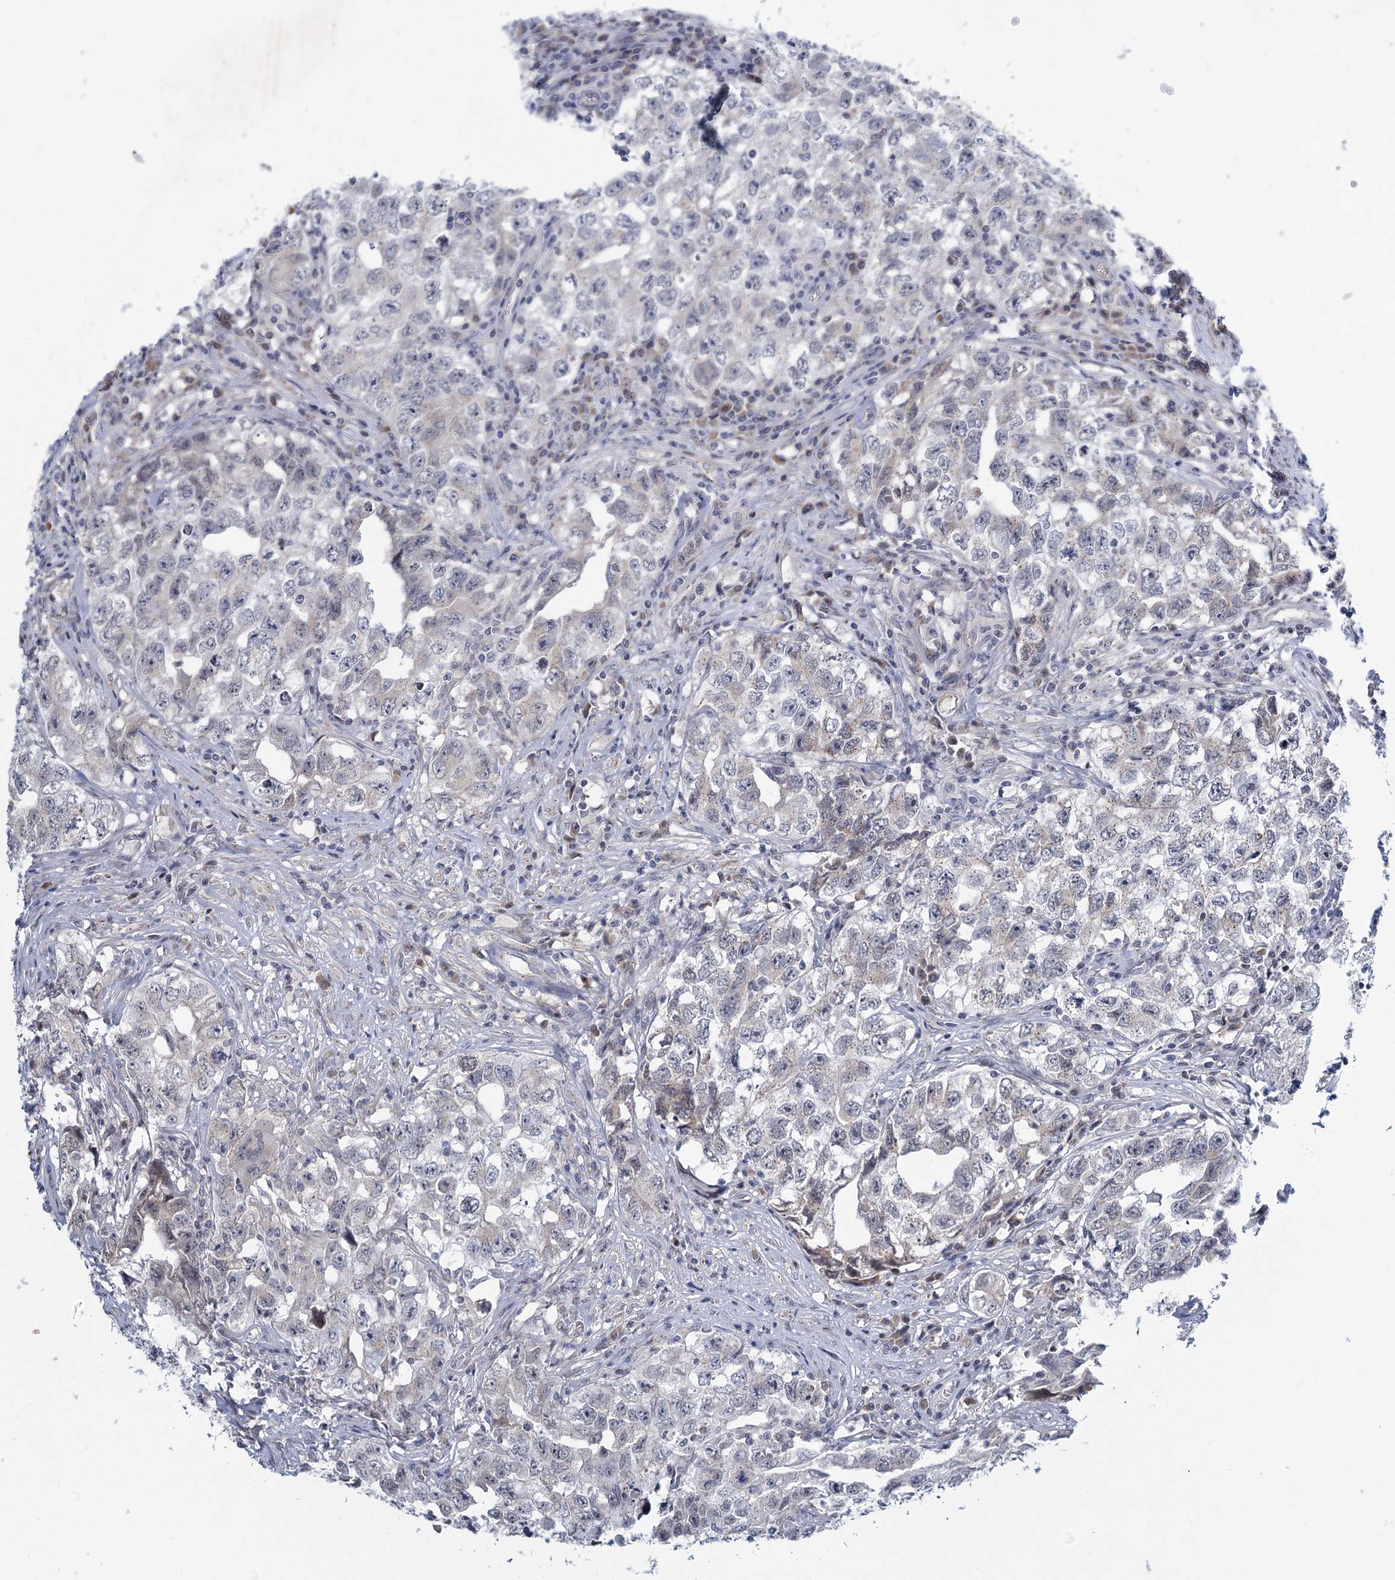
{"staining": {"intensity": "negative", "quantity": "none", "location": "none"}, "tissue": "testis cancer", "cell_type": "Tumor cells", "image_type": "cancer", "snomed": [{"axis": "morphology", "description": "Seminoma, NOS"}, {"axis": "morphology", "description": "Carcinoma, Embryonal, NOS"}, {"axis": "topography", "description": "Testis"}], "caption": "A high-resolution histopathology image shows immunohistochemistry staining of embryonal carcinoma (testis), which shows no significant expression in tumor cells.", "gene": "STAP1", "patient": {"sex": "male", "age": 43}}